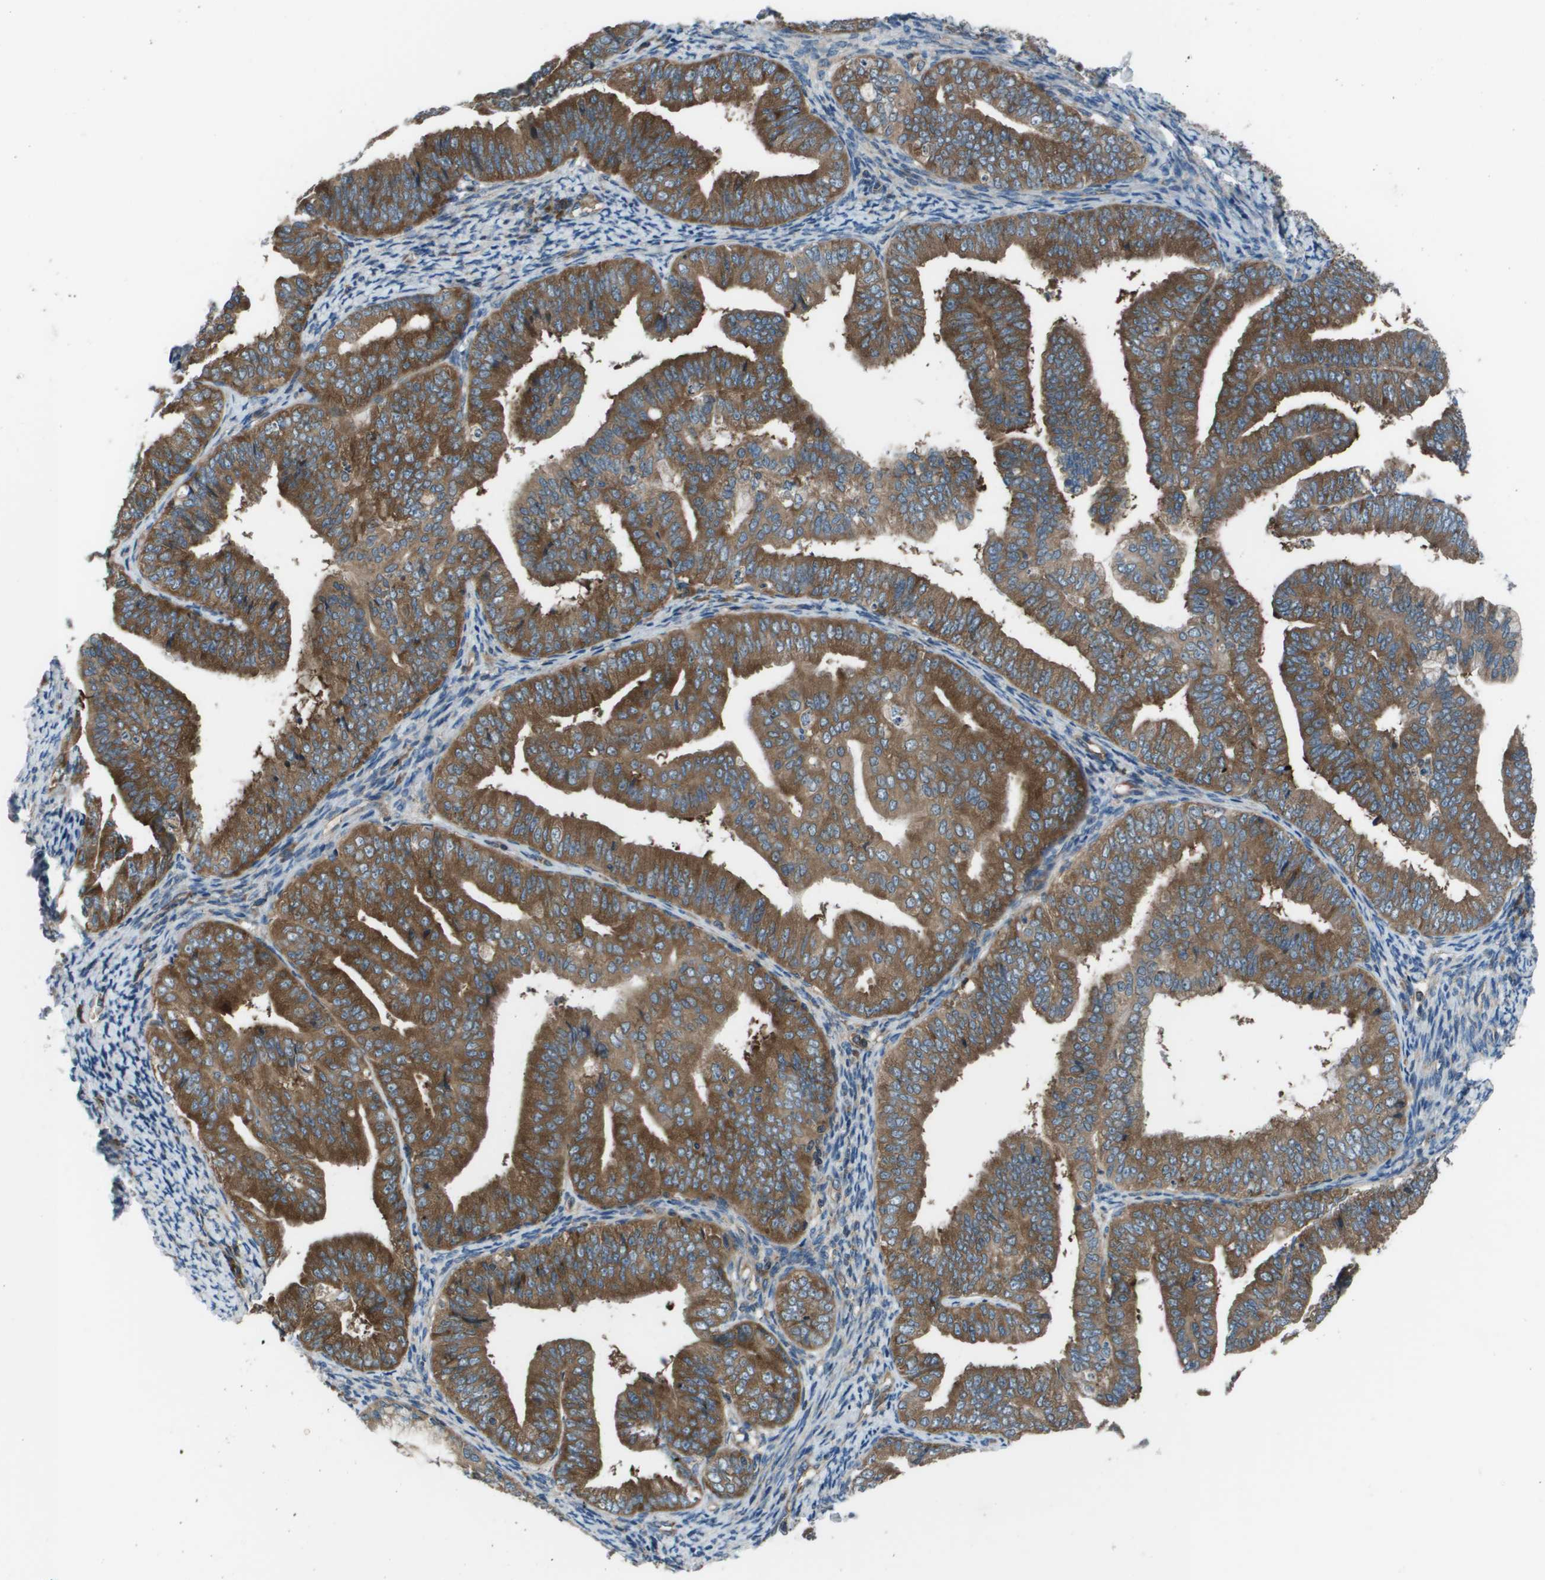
{"staining": {"intensity": "strong", "quantity": ">75%", "location": "cytoplasmic/membranous"}, "tissue": "endometrial cancer", "cell_type": "Tumor cells", "image_type": "cancer", "snomed": [{"axis": "morphology", "description": "Adenocarcinoma, NOS"}, {"axis": "topography", "description": "Endometrium"}], "caption": "Tumor cells exhibit high levels of strong cytoplasmic/membranous positivity in about >75% of cells in human endometrial cancer (adenocarcinoma). Nuclei are stained in blue.", "gene": "EIF3B", "patient": {"sex": "female", "age": 63}}